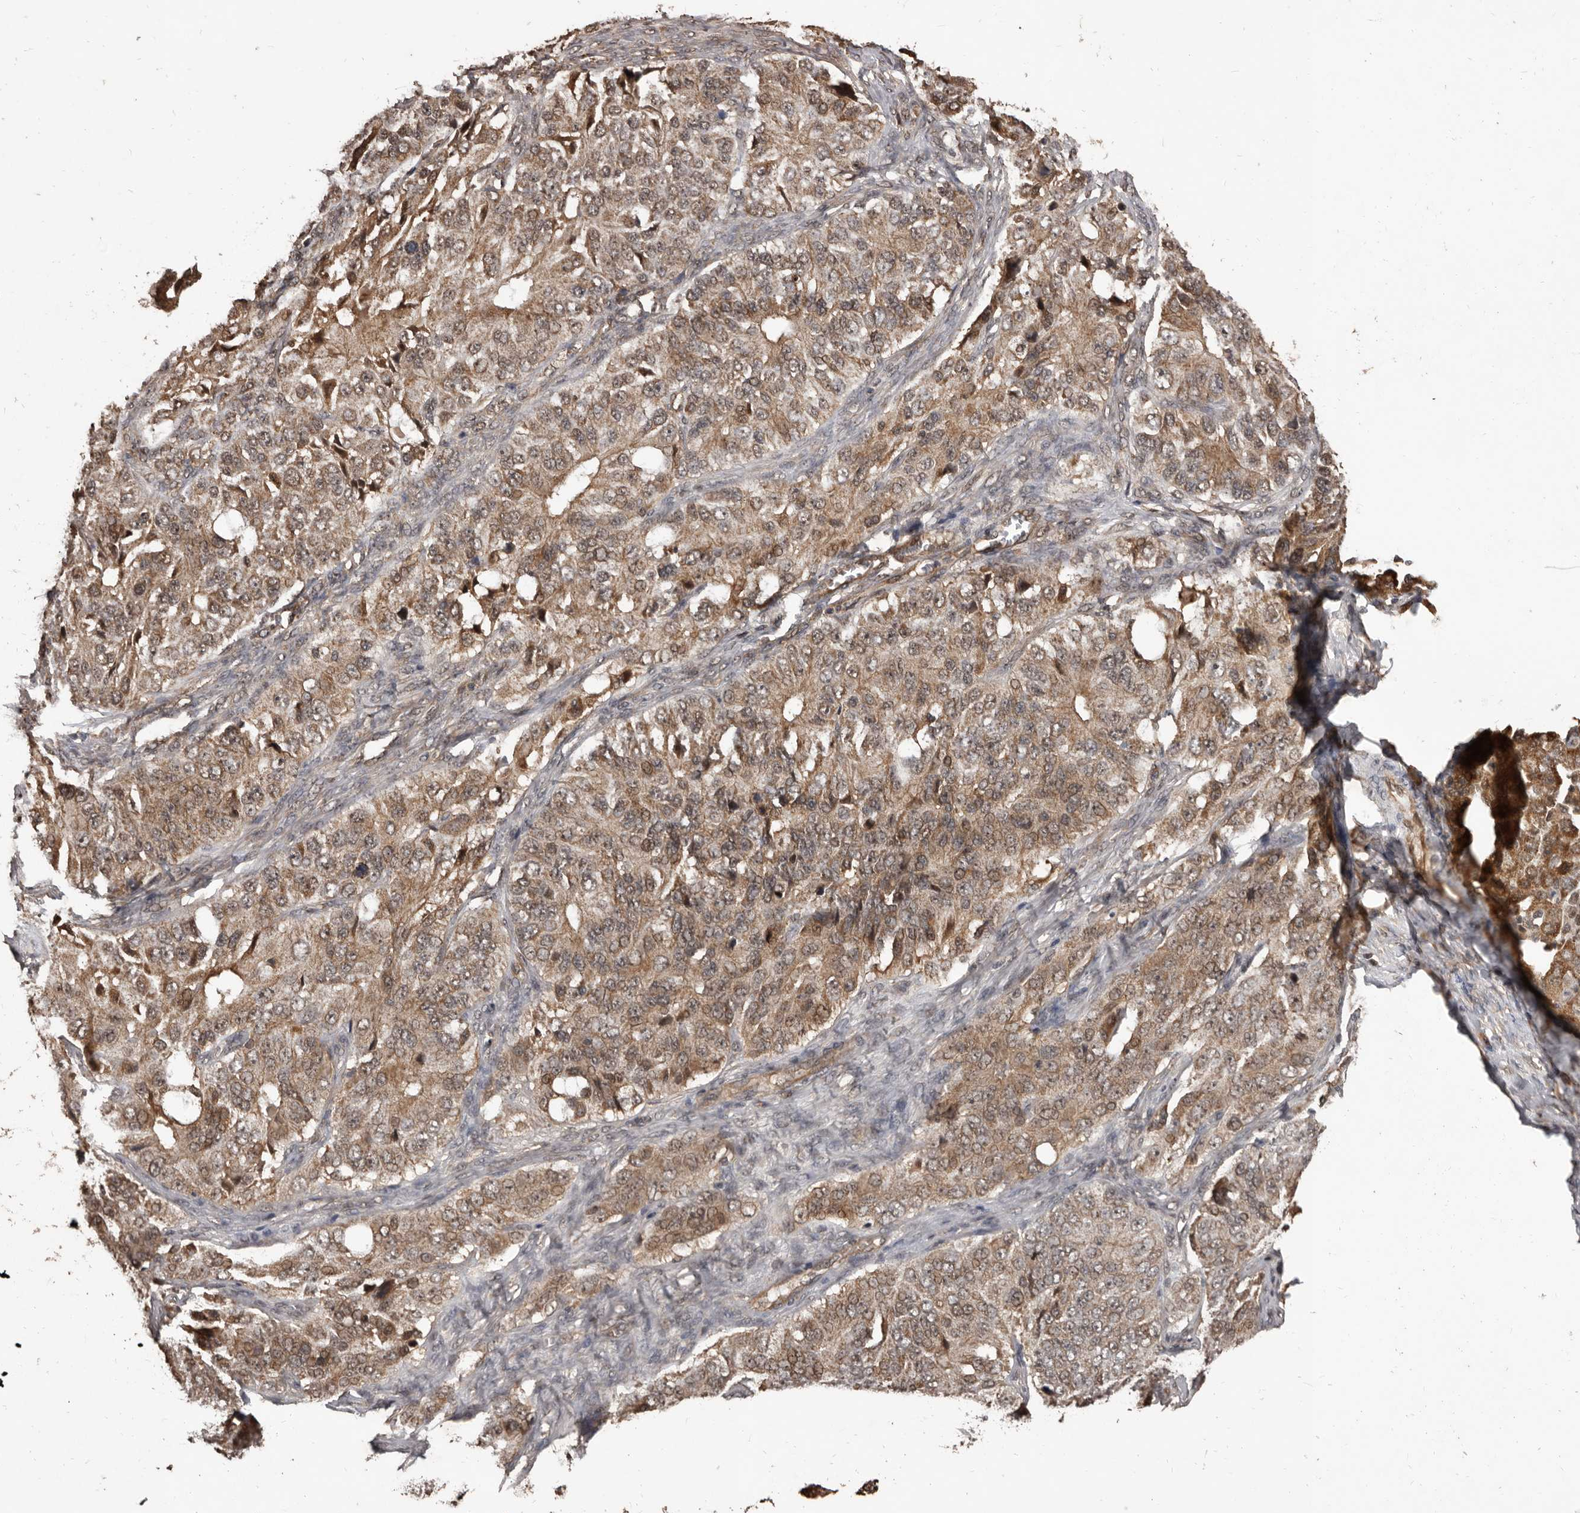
{"staining": {"intensity": "moderate", "quantity": ">75%", "location": "cytoplasmic/membranous,nuclear"}, "tissue": "ovarian cancer", "cell_type": "Tumor cells", "image_type": "cancer", "snomed": [{"axis": "morphology", "description": "Carcinoma, endometroid"}, {"axis": "topography", "description": "Ovary"}], "caption": "The photomicrograph demonstrates immunohistochemical staining of ovarian cancer (endometroid carcinoma). There is moderate cytoplasmic/membranous and nuclear expression is identified in about >75% of tumor cells.", "gene": "AHR", "patient": {"sex": "female", "age": 51}}